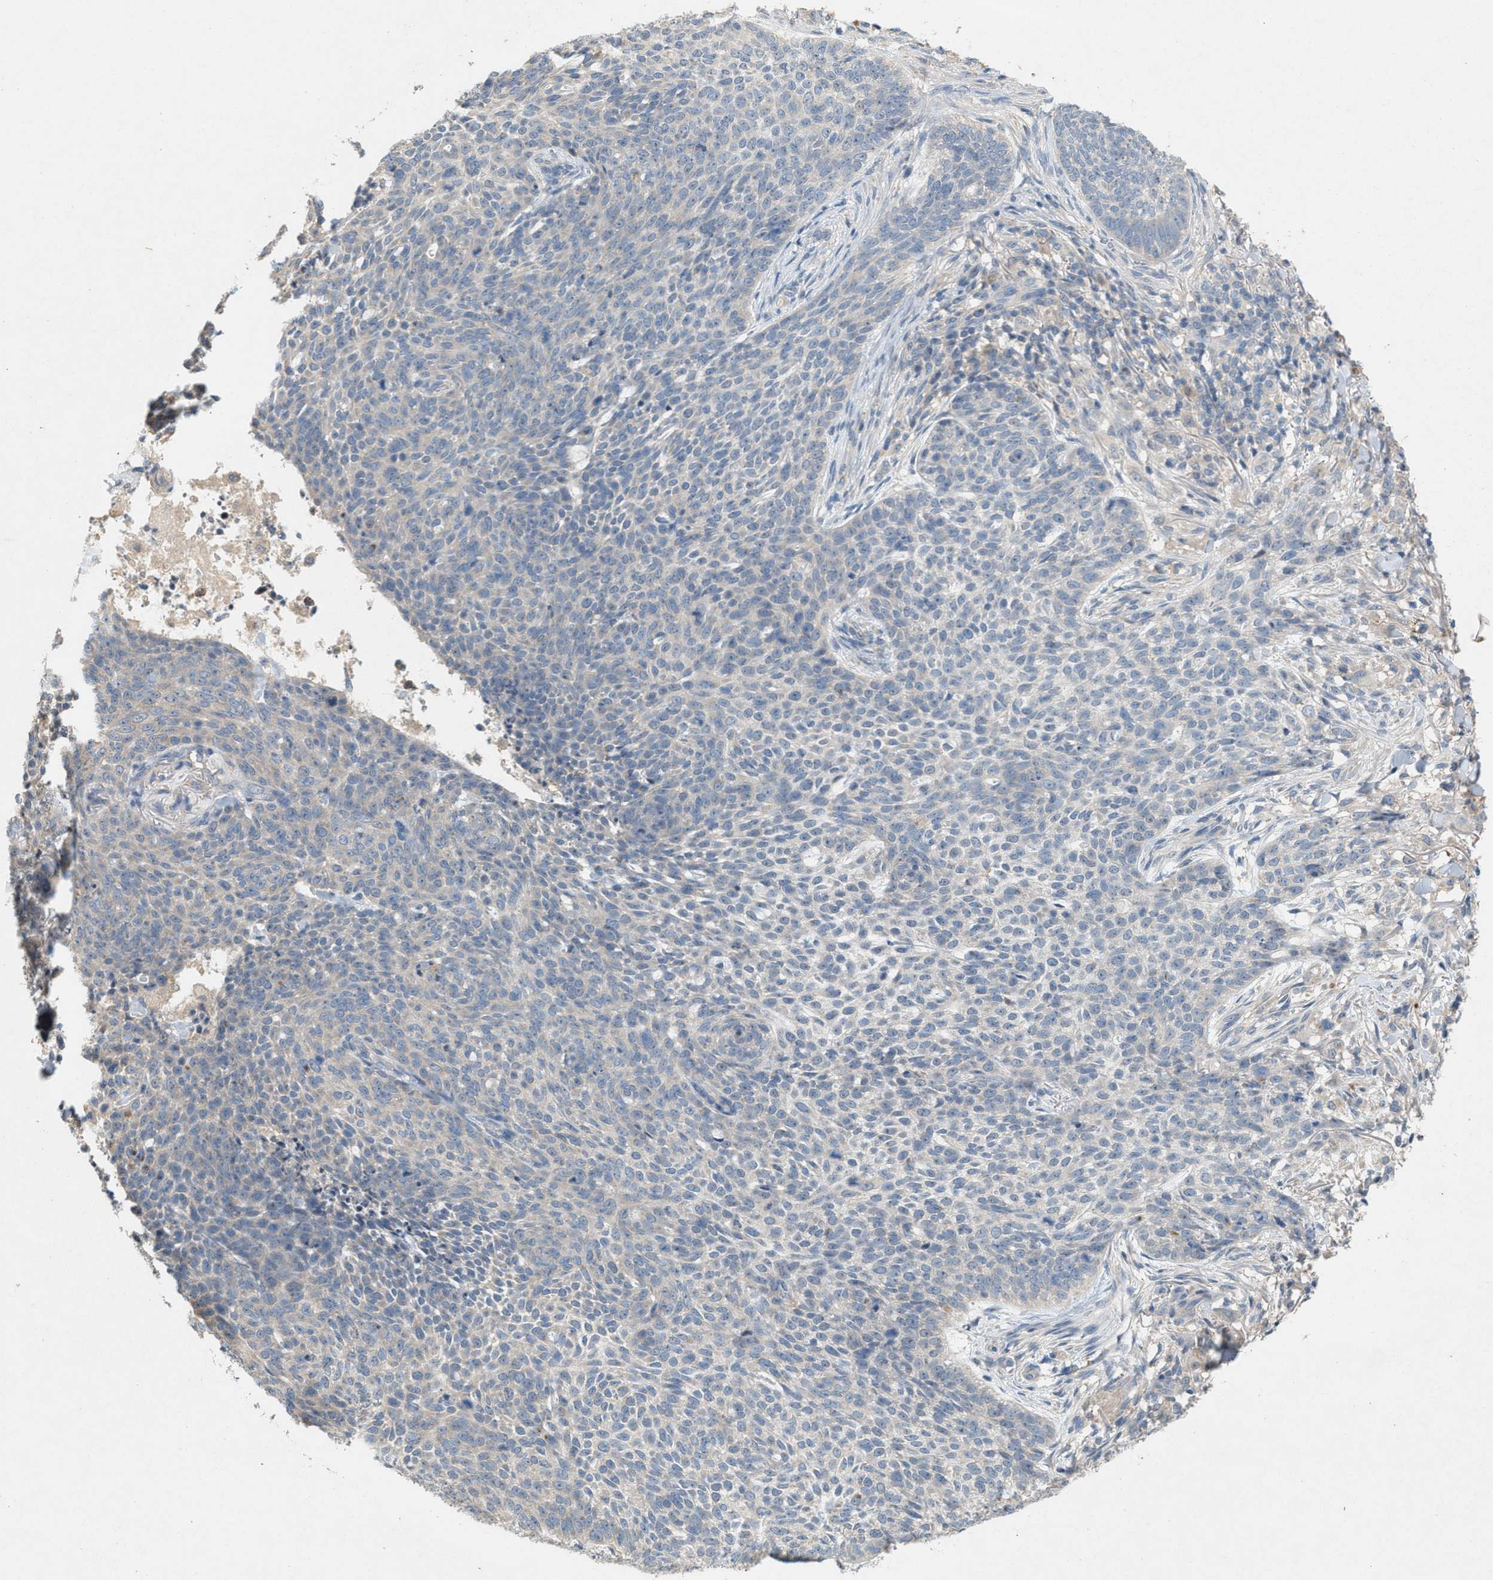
{"staining": {"intensity": "negative", "quantity": "none", "location": "none"}, "tissue": "skin cancer", "cell_type": "Tumor cells", "image_type": "cancer", "snomed": [{"axis": "morphology", "description": "Basal cell carcinoma"}, {"axis": "topography", "description": "Skin"}], "caption": "Skin cancer (basal cell carcinoma) was stained to show a protein in brown. There is no significant positivity in tumor cells.", "gene": "DCAF7", "patient": {"sex": "female", "age": 64}}